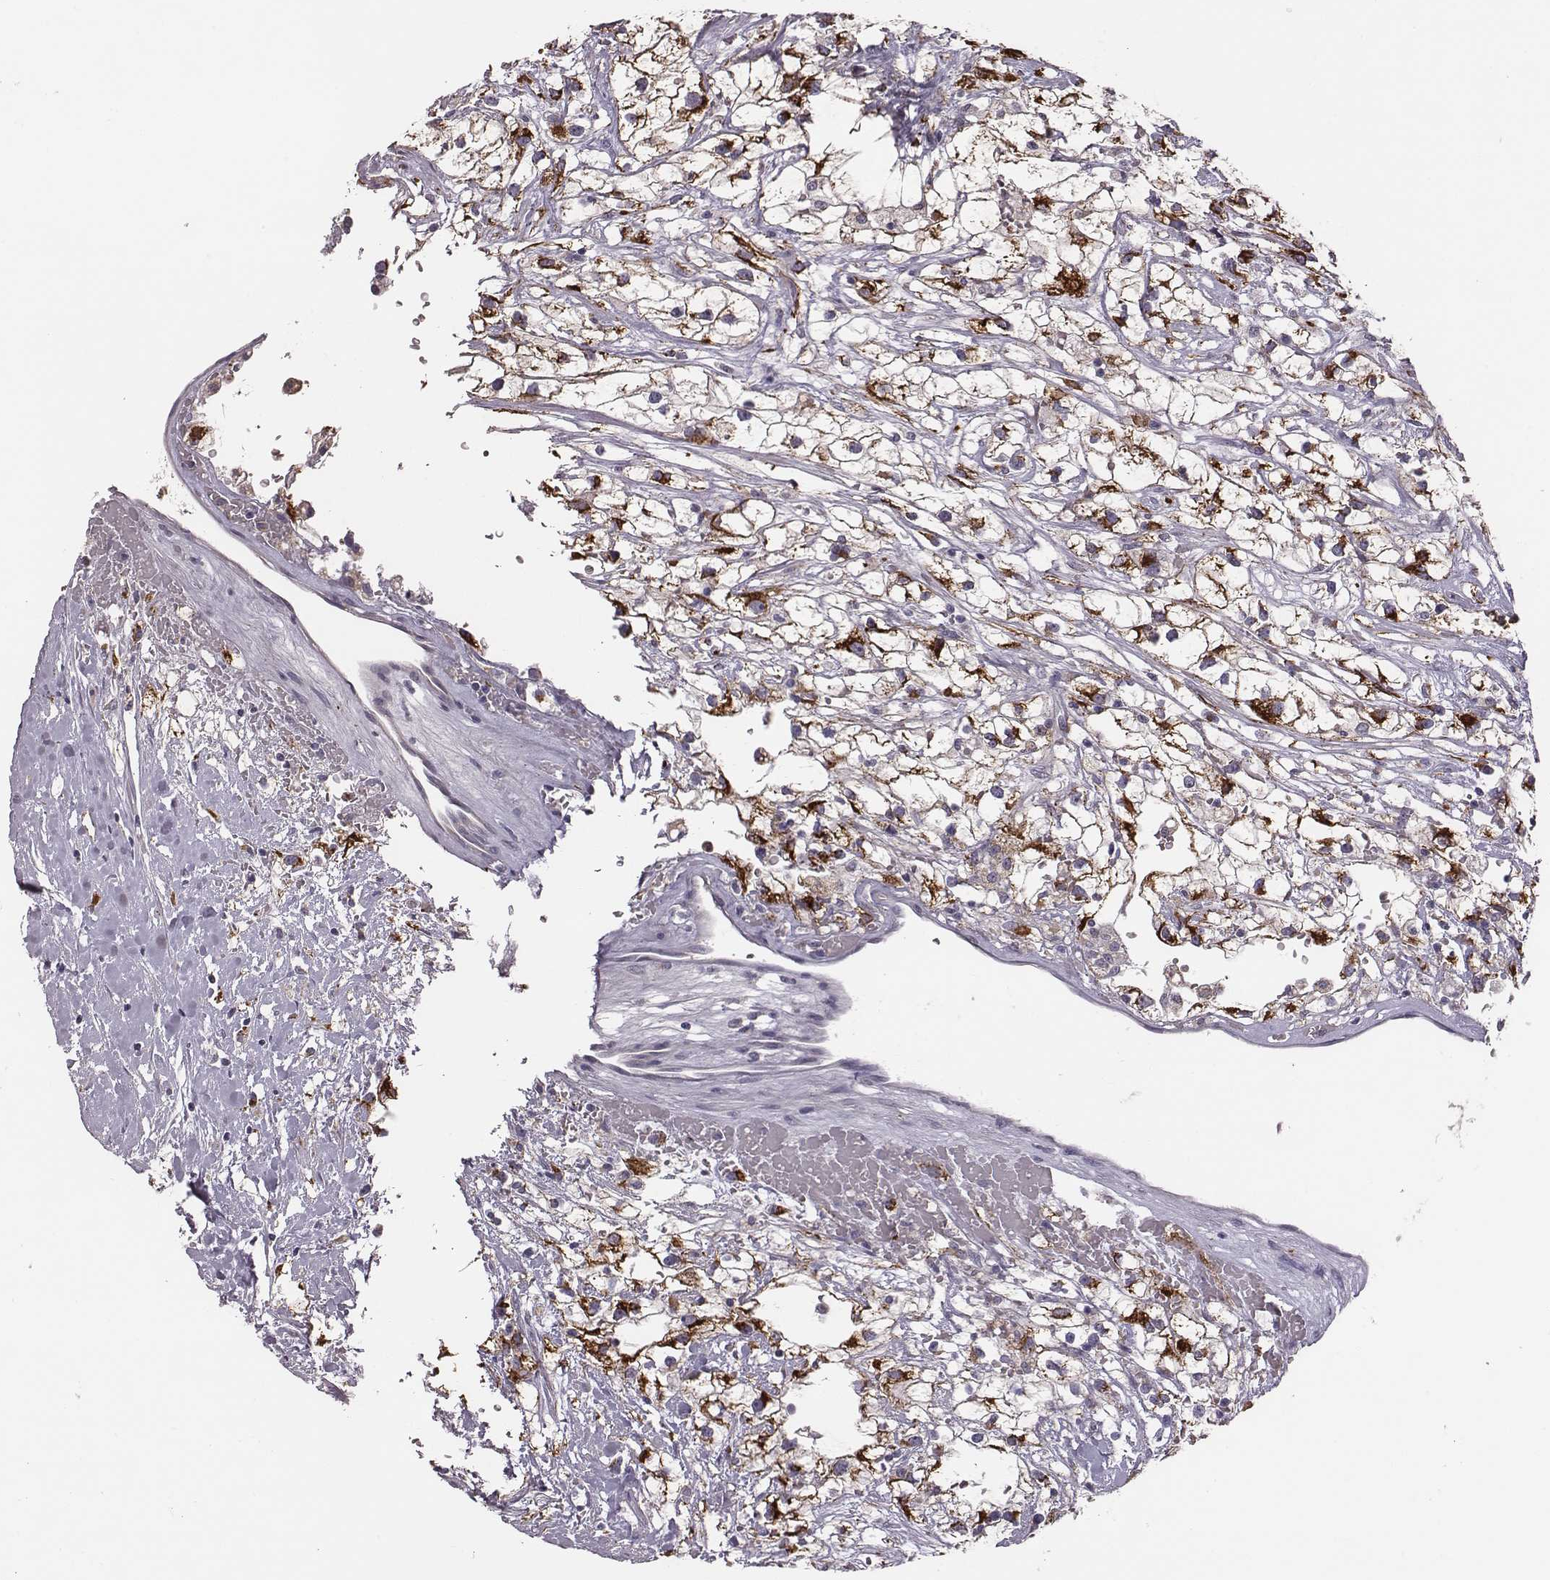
{"staining": {"intensity": "strong", "quantity": ">75%", "location": "cytoplasmic/membranous"}, "tissue": "renal cancer", "cell_type": "Tumor cells", "image_type": "cancer", "snomed": [{"axis": "morphology", "description": "Adenocarcinoma, NOS"}, {"axis": "topography", "description": "Kidney"}], "caption": "This histopathology image reveals renal cancer (adenocarcinoma) stained with immunohistochemistry to label a protein in brown. The cytoplasmic/membranous of tumor cells show strong positivity for the protein. Nuclei are counter-stained blue.", "gene": "KMO", "patient": {"sex": "male", "age": 59}}